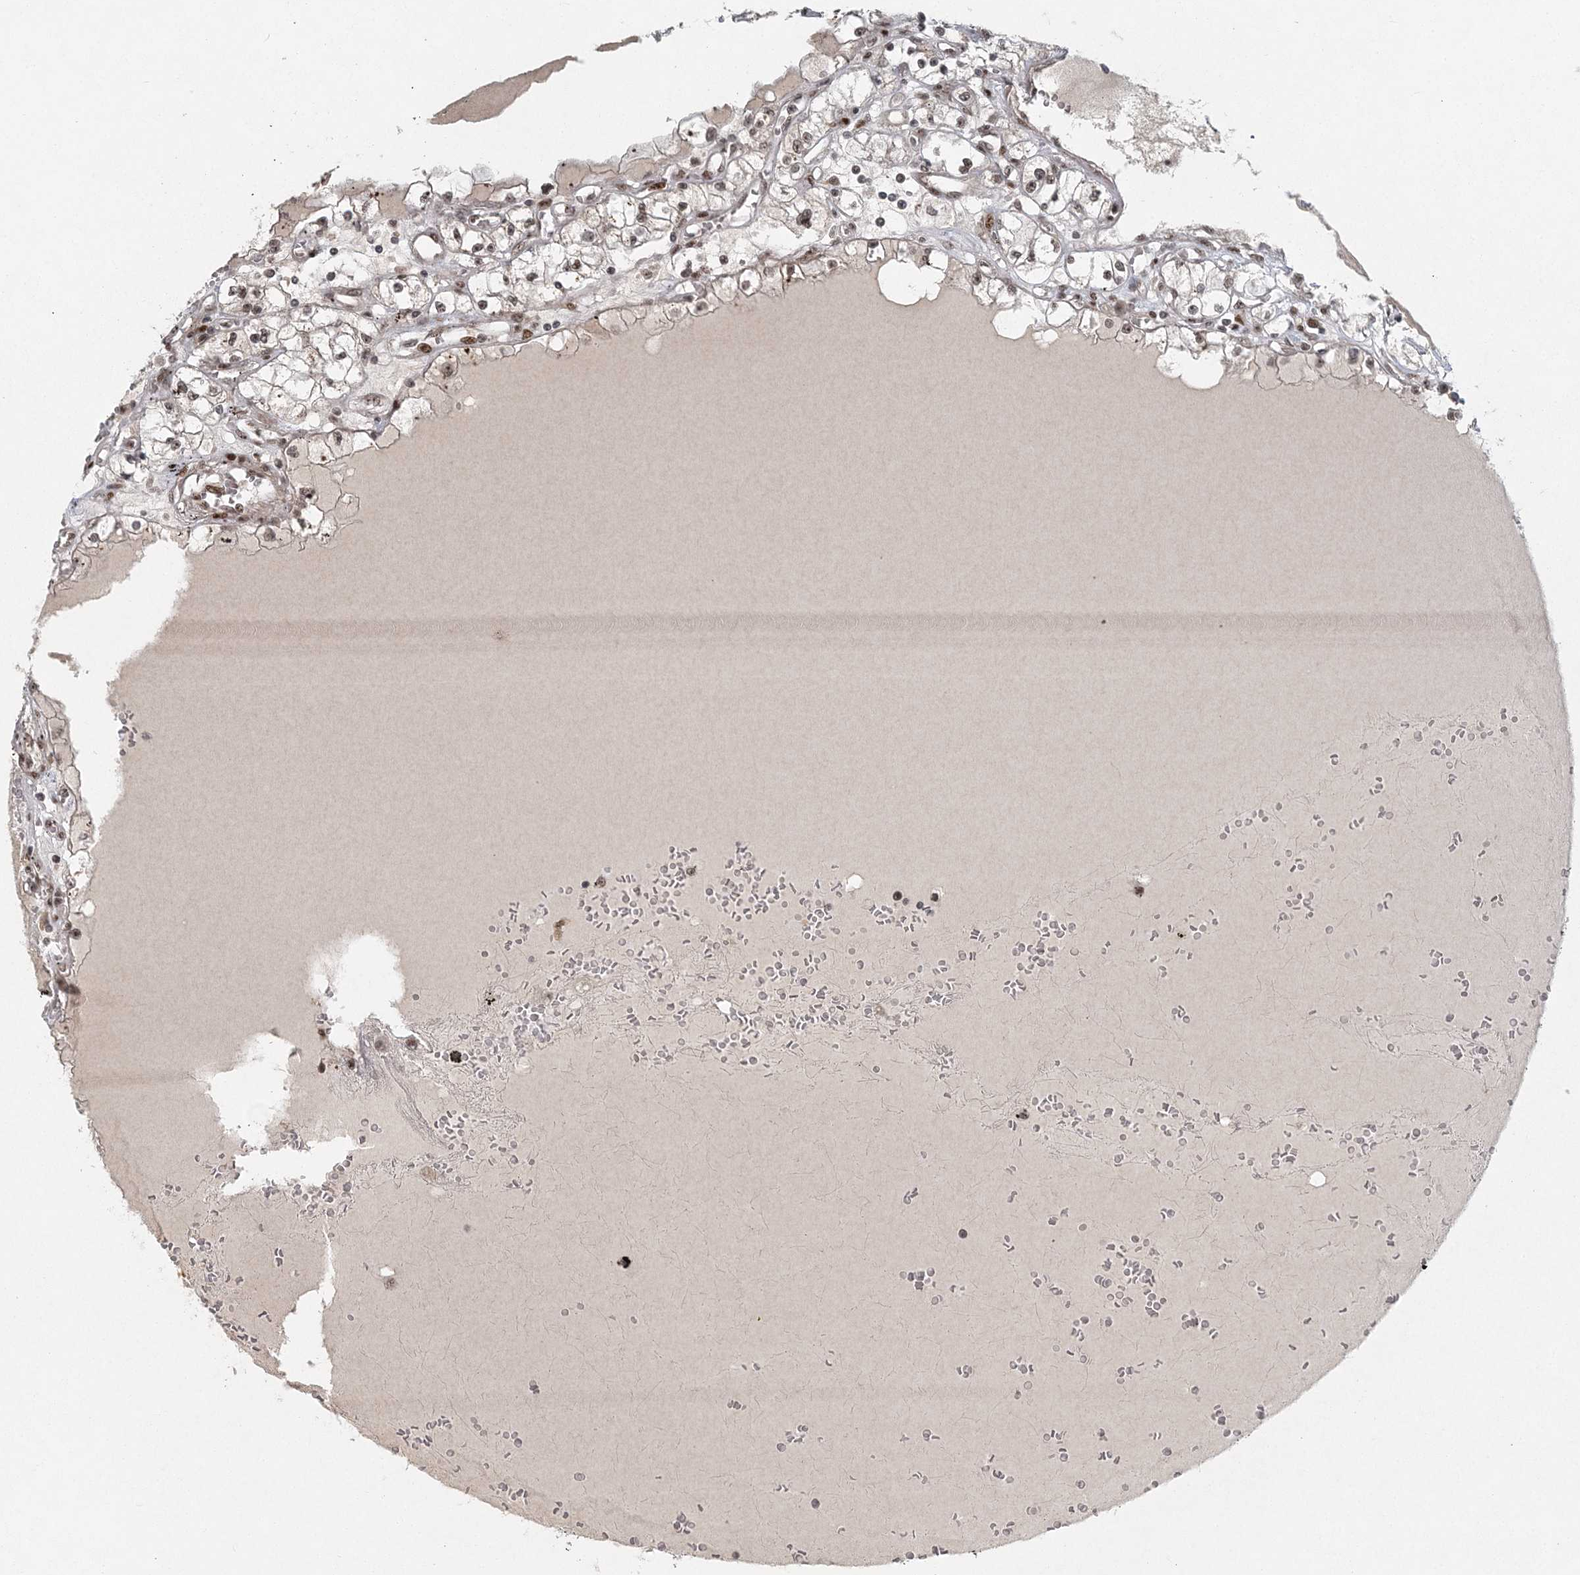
{"staining": {"intensity": "weak", "quantity": "25%-75%", "location": "nuclear"}, "tissue": "renal cancer", "cell_type": "Tumor cells", "image_type": "cancer", "snomed": [{"axis": "morphology", "description": "Adenocarcinoma, NOS"}, {"axis": "topography", "description": "Kidney"}], "caption": "A low amount of weak nuclear staining is present in approximately 25%-75% of tumor cells in adenocarcinoma (renal) tissue. Nuclei are stained in blue.", "gene": "CWC22", "patient": {"sex": "male", "age": 56}}